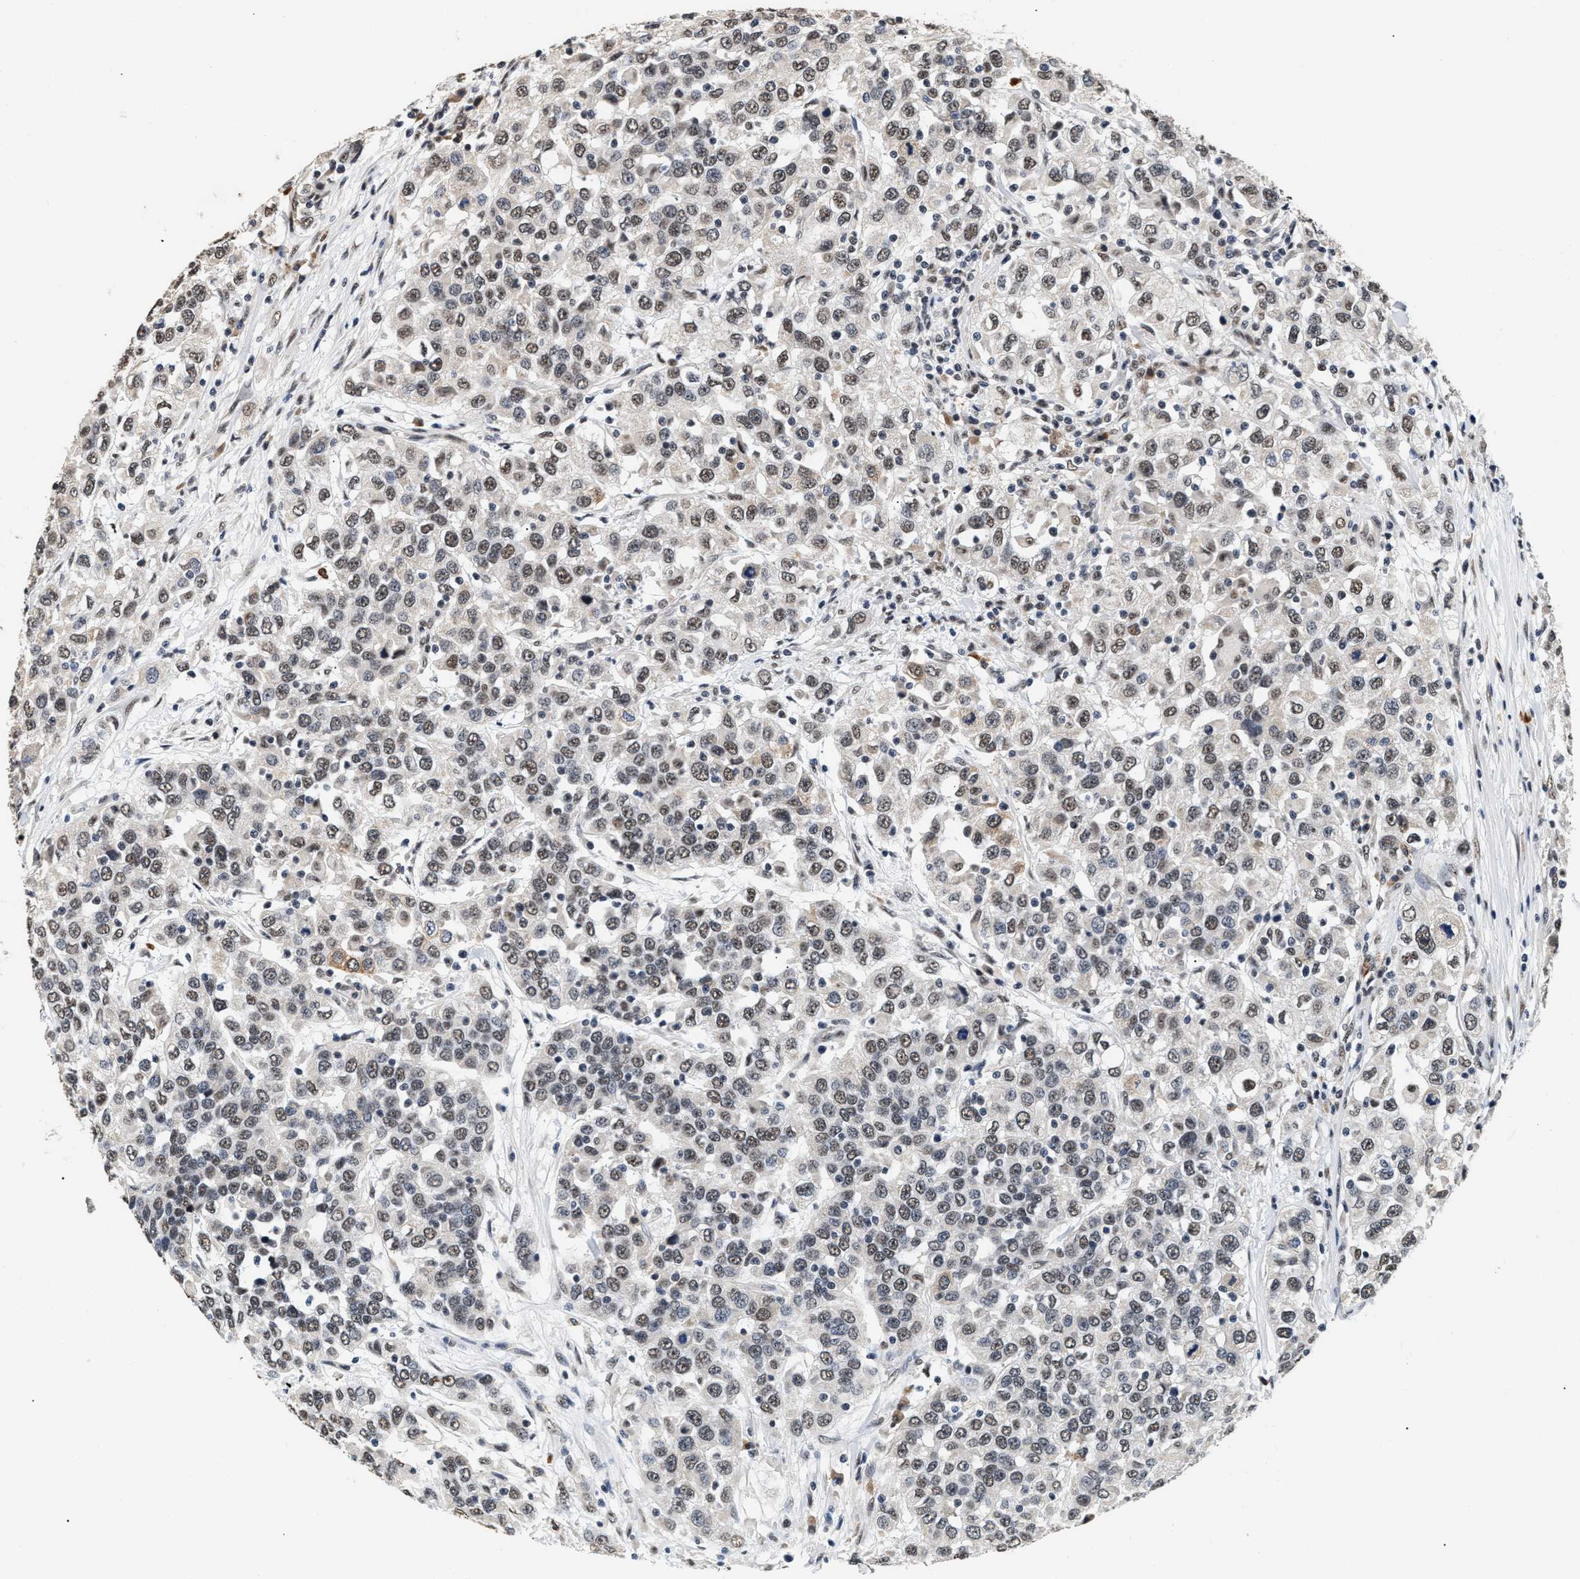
{"staining": {"intensity": "weak", "quantity": "25%-75%", "location": "nuclear"}, "tissue": "urothelial cancer", "cell_type": "Tumor cells", "image_type": "cancer", "snomed": [{"axis": "morphology", "description": "Urothelial carcinoma, High grade"}, {"axis": "topography", "description": "Urinary bladder"}], "caption": "Urothelial cancer stained for a protein (brown) displays weak nuclear positive positivity in about 25%-75% of tumor cells.", "gene": "THOC1", "patient": {"sex": "female", "age": 80}}